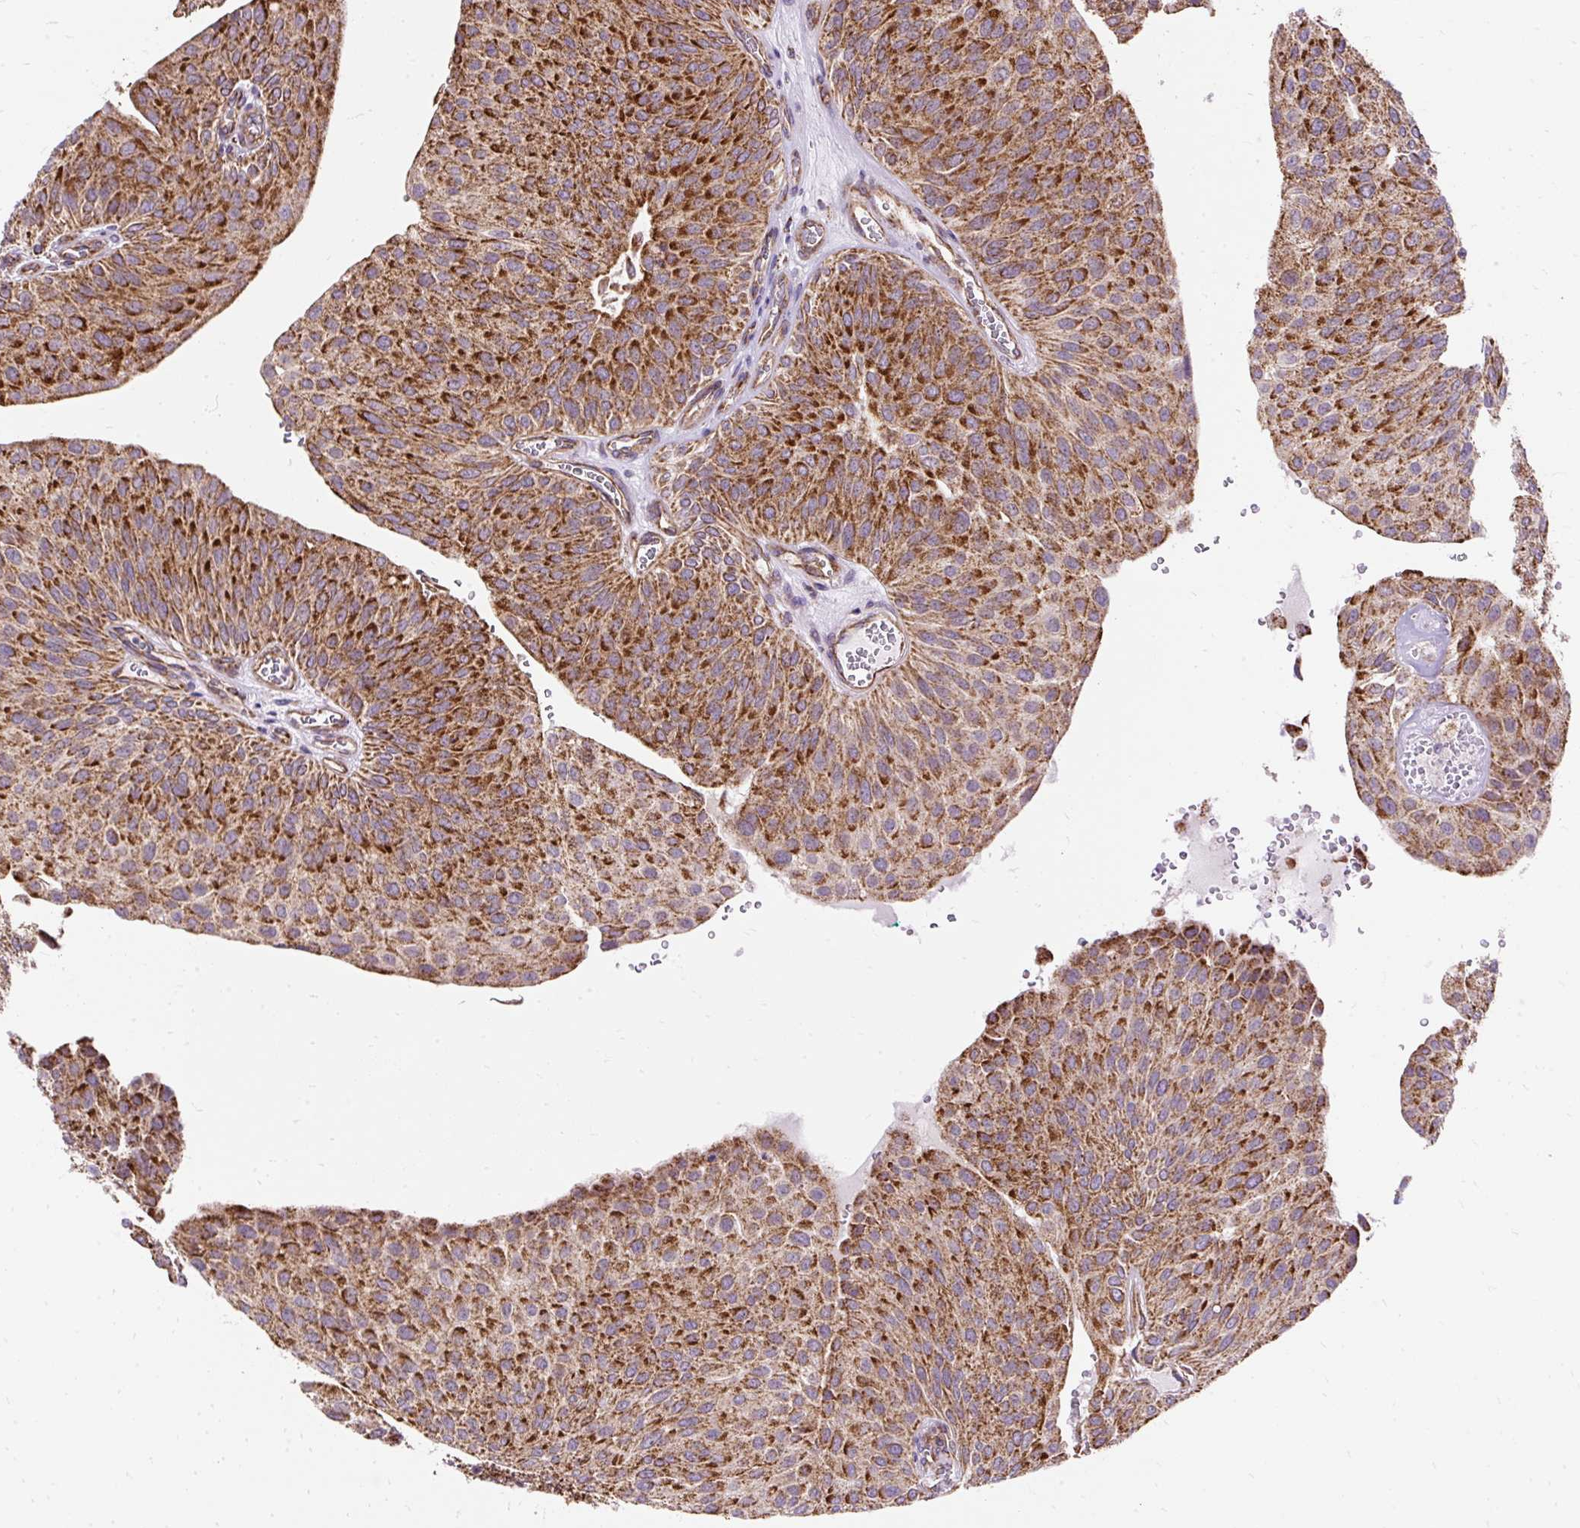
{"staining": {"intensity": "strong", "quantity": ">75%", "location": "cytoplasmic/membranous"}, "tissue": "urothelial cancer", "cell_type": "Tumor cells", "image_type": "cancer", "snomed": [{"axis": "morphology", "description": "Urothelial carcinoma, NOS"}, {"axis": "topography", "description": "Urinary bladder"}], "caption": "Tumor cells show high levels of strong cytoplasmic/membranous expression in approximately >75% of cells in transitional cell carcinoma.", "gene": "CEP290", "patient": {"sex": "male", "age": 67}}